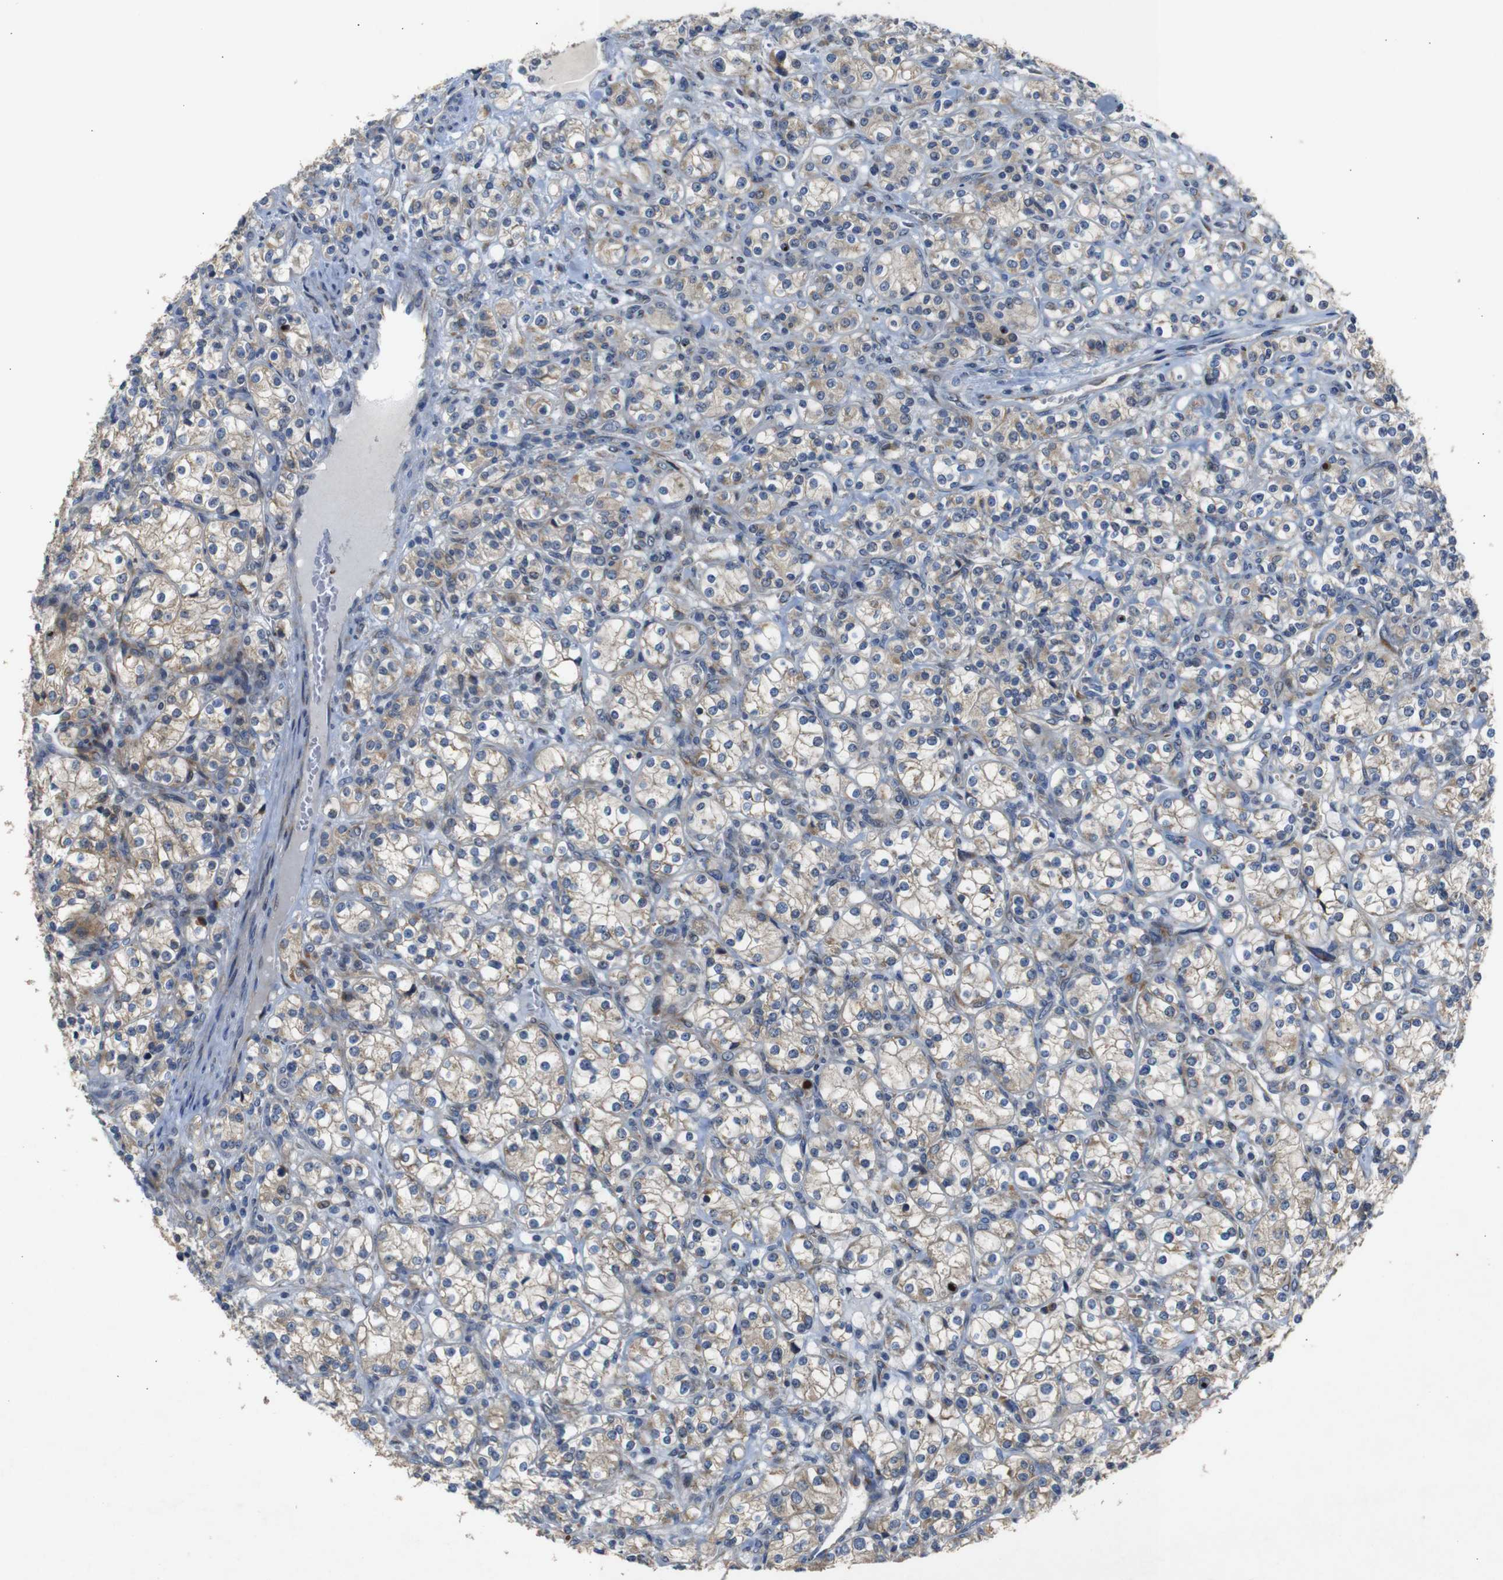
{"staining": {"intensity": "moderate", "quantity": "25%-75%", "location": "cytoplasmic/membranous"}, "tissue": "renal cancer", "cell_type": "Tumor cells", "image_type": "cancer", "snomed": [{"axis": "morphology", "description": "Adenocarcinoma, NOS"}, {"axis": "topography", "description": "Kidney"}], "caption": "Moderate cytoplasmic/membranous staining is present in about 25%-75% of tumor cells in renal cancer (adenocarcinoma).", "gene": "CHST10", "patient": {"sex": "male", "age": 77}}